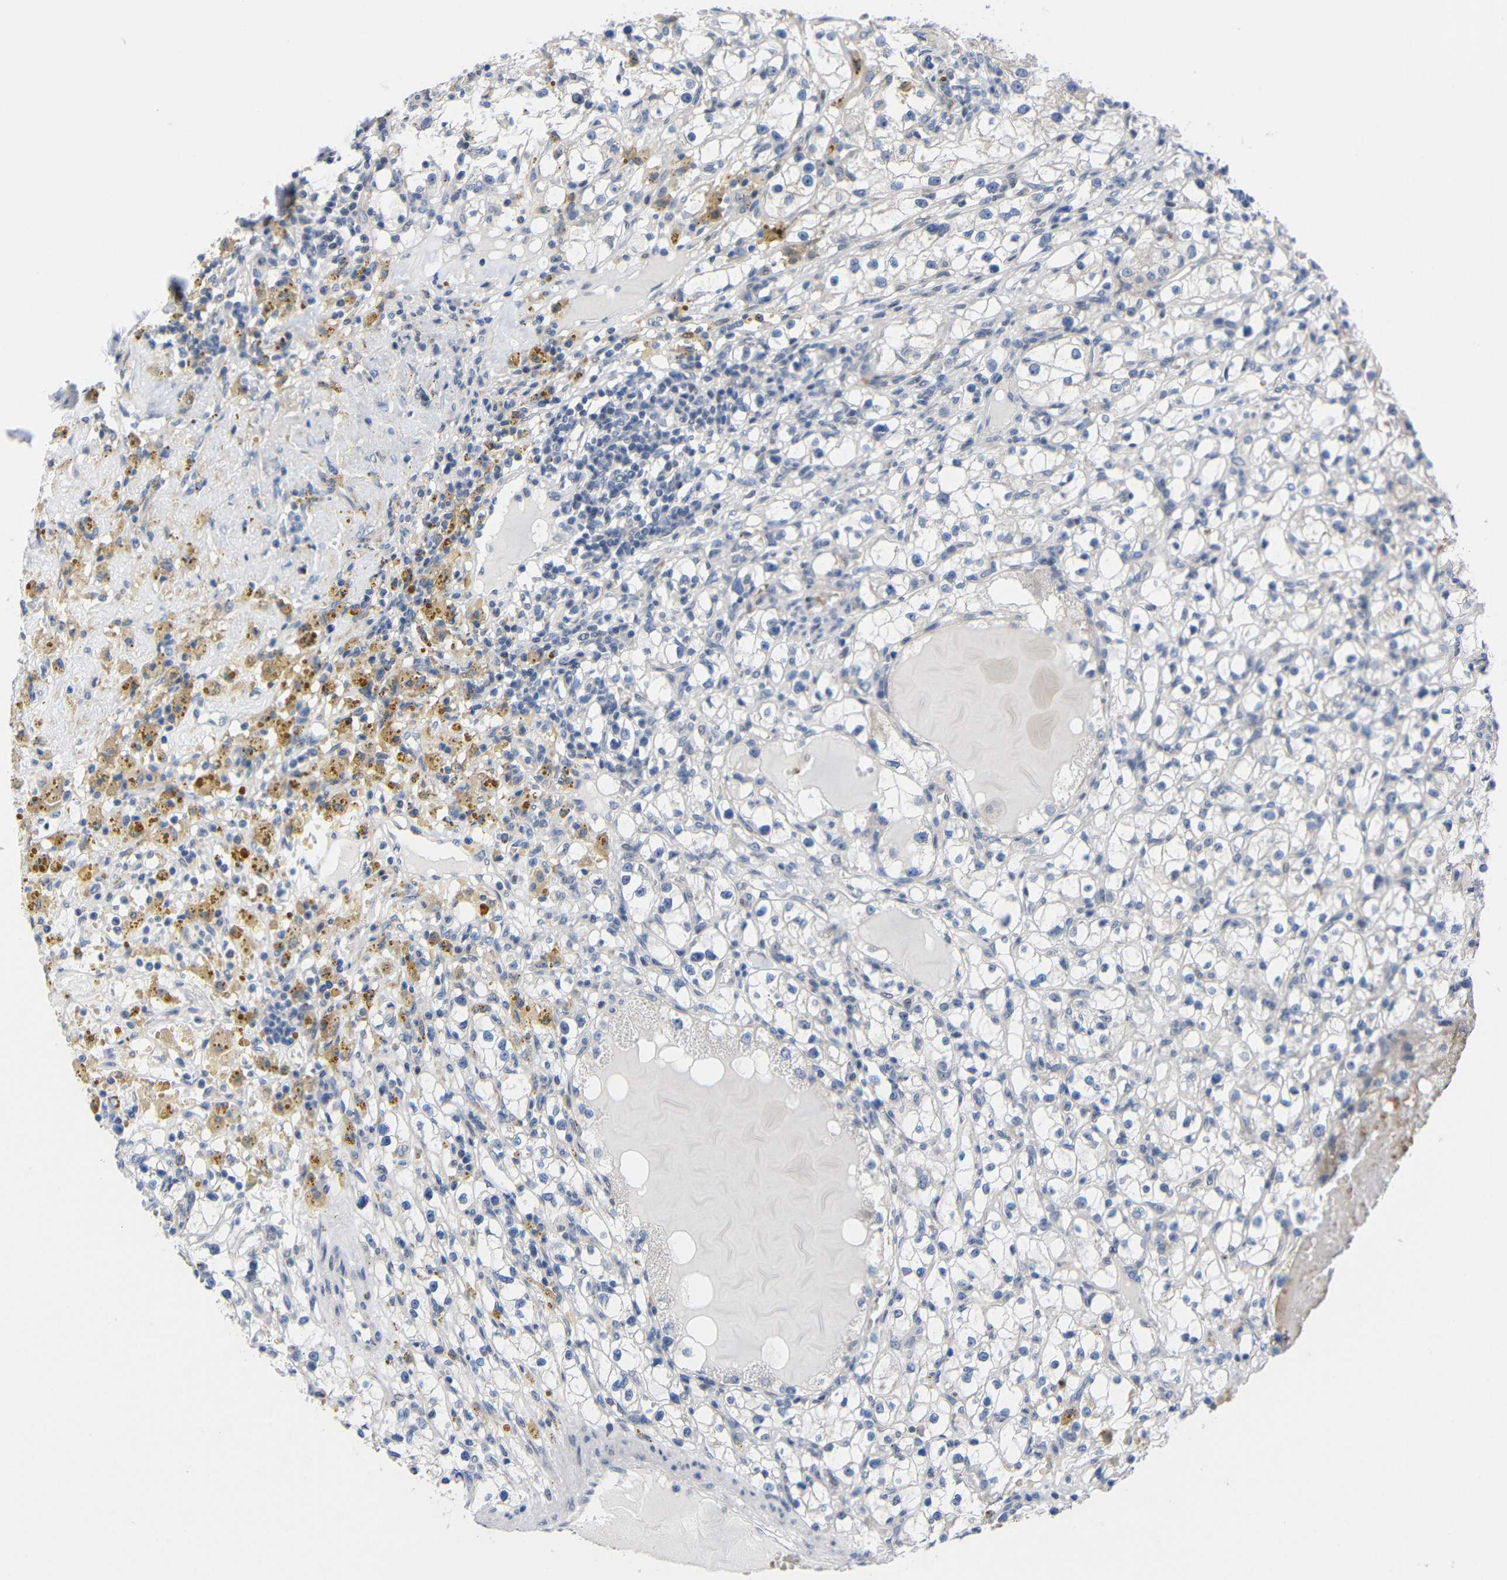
{"staining": {"intensity": "negative", "quantity": "none", "location": "none"}, "tissue": "renal cancer", "cell_type": "Tumor cells", "image_type": "cancer", "snomed": [{"axis": "morphology", "description": "Adenocarcinoma, NOS"}, {"axis": "topography", "description": "Kidney"}], "caption": "This is a histopathology image of IHC staining of renal cancer (adenocarcinoma), which shows no positivity in tumor cells. The staining was performed using DAB to visualize the protein expression in brown, while the nuclei were stained in blue with hematoxylin (Magnification: 20x).", "gene": "CMTM1", "patient": {"sex": "male", "age": 56}}